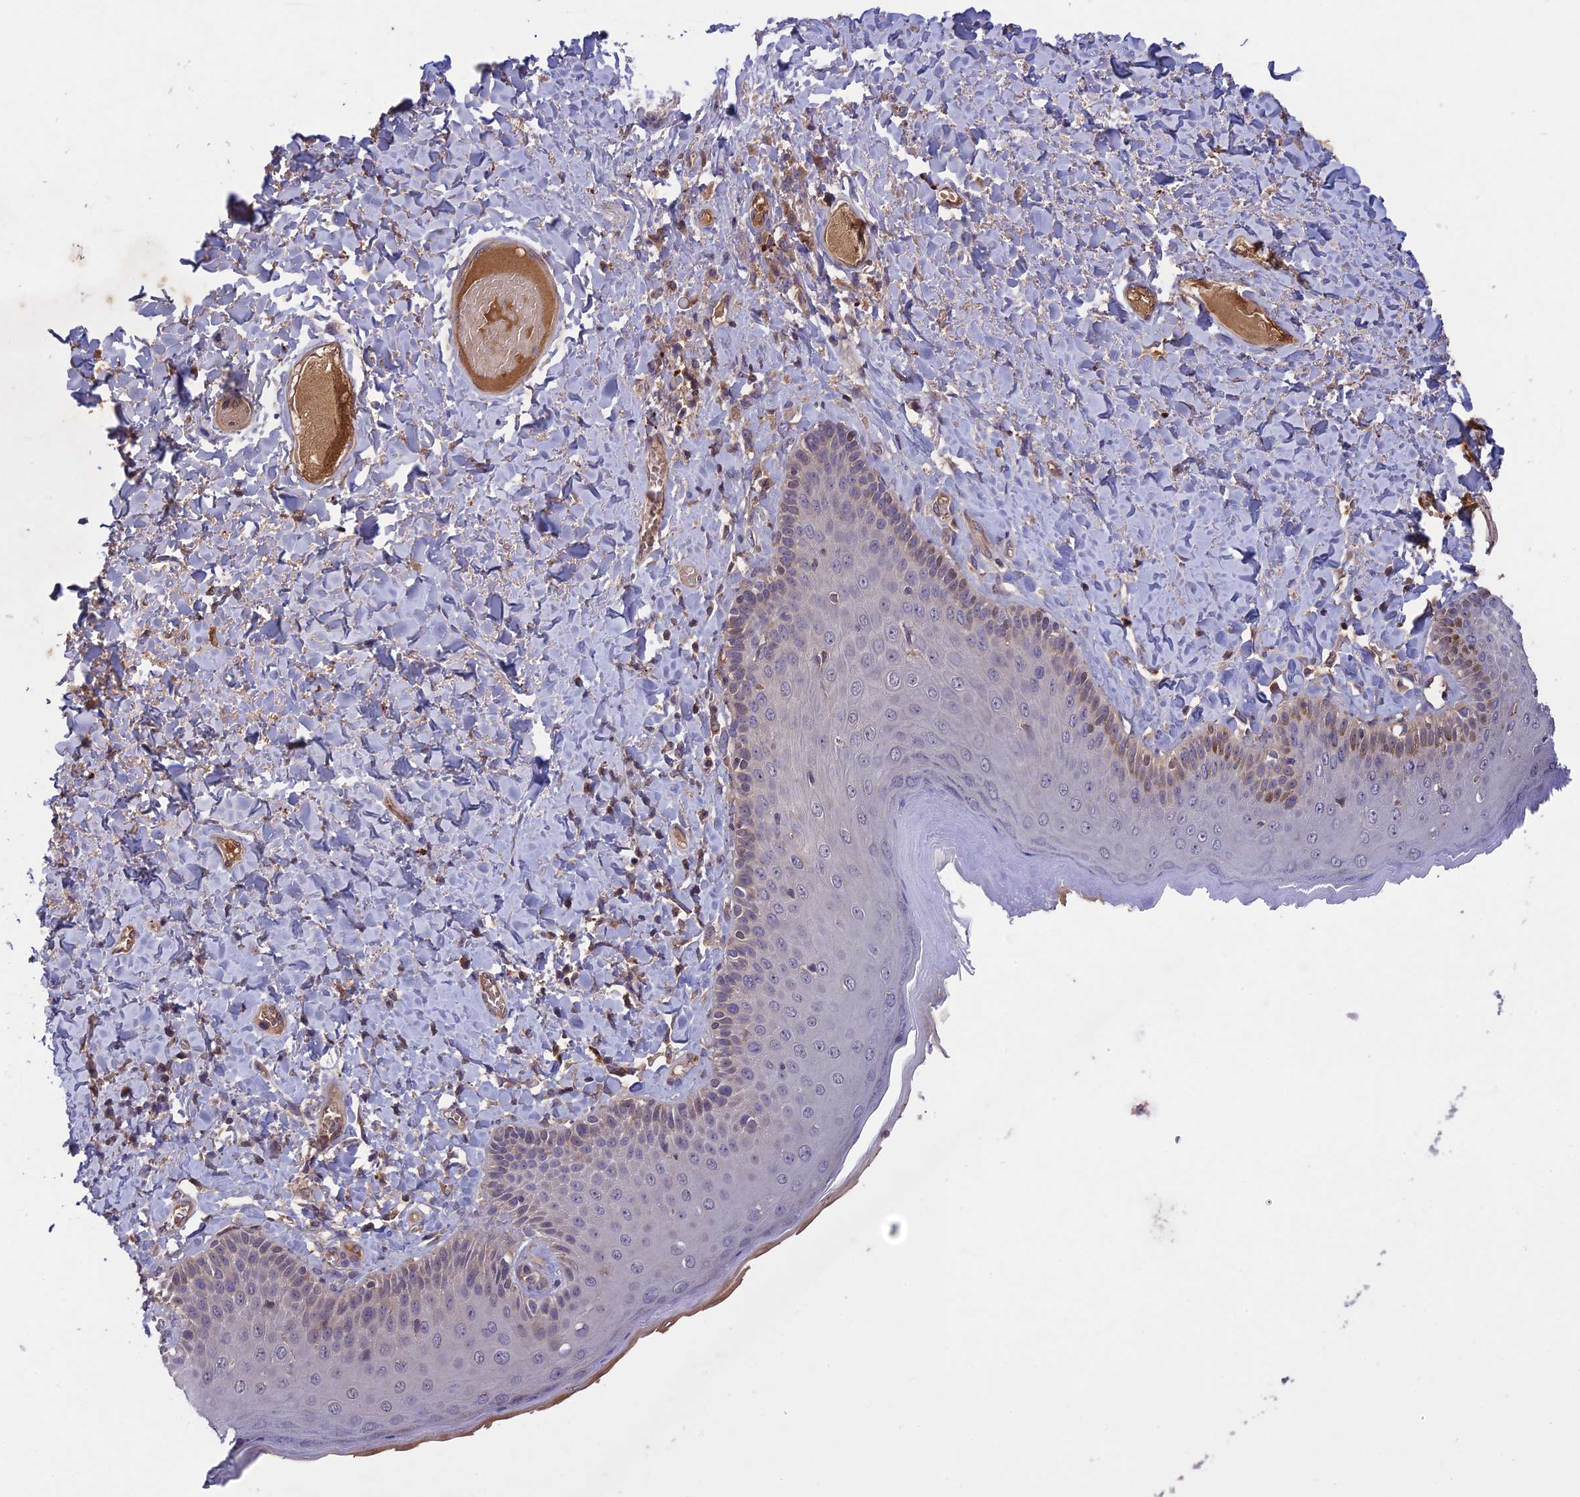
{"staining": {"intensity": "weak", "quantity": "<25%", "location": "cytoplasmic/membranous"}, "tissue": "skin", "cell_type": "Epidermal cells", "image_type": "normal", "snomed": [{"axis": "morphology", "description": "Normal tissue, NOS"}, {"axis": "topography", "description": "Anal"}], "caption": "Immunohistochemical staining of normal human skin shows no significant staining in epidermal cells.", "gene": "ADO", "patient": {"sex": "male", "age": 69}}